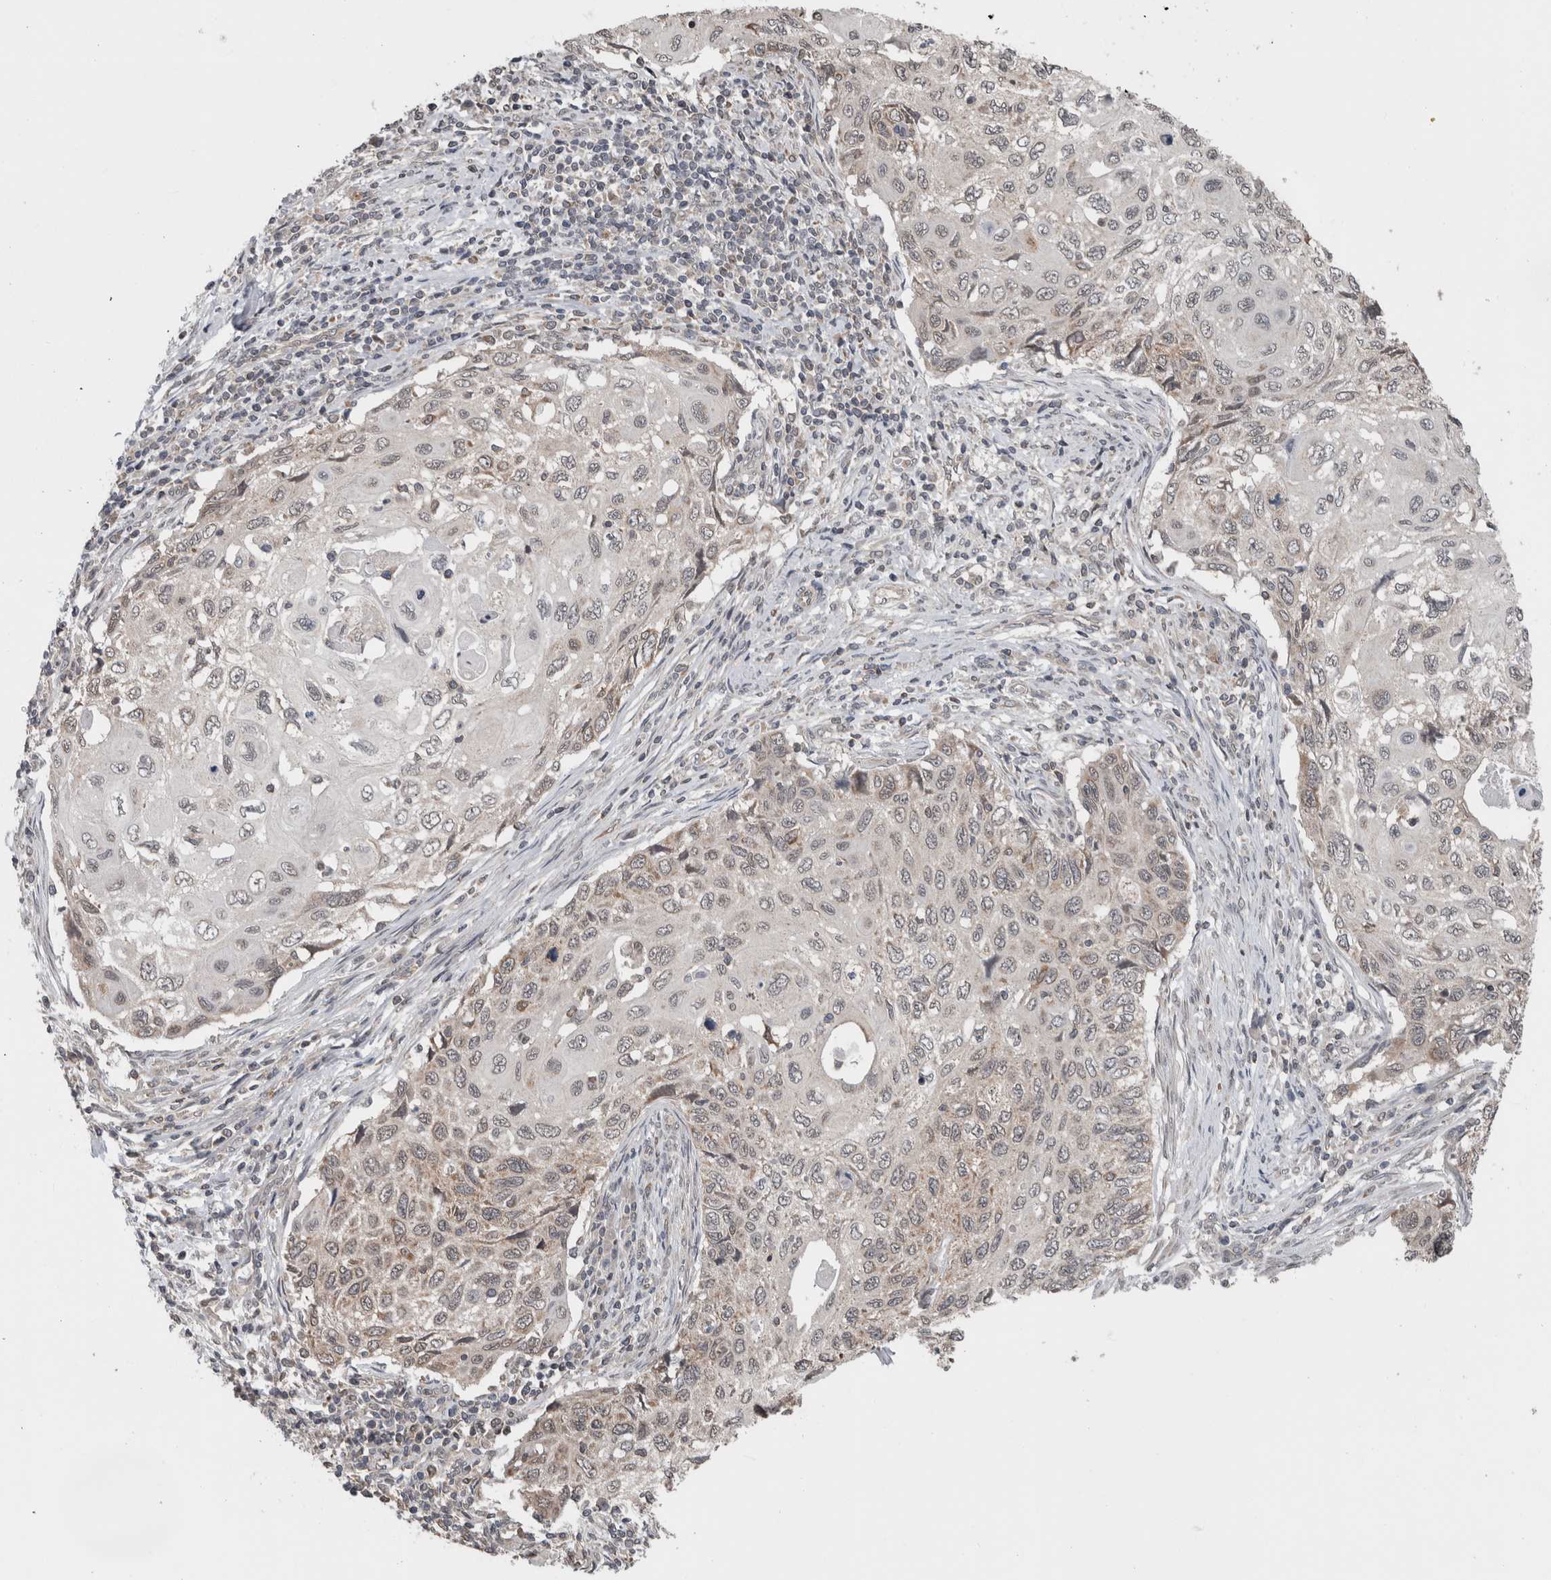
{"staining": {"intensity": "weak", "quantity": "<25%", "location": "cytoplasmic/membranous"}, "tissue": "cervical cancer", "cell_type": "Tumor cells", "image_type": "cancer", "snomed": [{"axis": "morphology", "description": "Squamous cell carcinoma, NOS"}, {"axis": "topography", "description": "Cervix"}], "caption": "A high-resolution photomicrograph shows immunohistochemistry (IHC) staining of cervical squamous cell carcinoma, which demonstrates no significant expression in tumor cells.", "gene": "ENY2", "patient": {"sex": "female", "age": 70}}